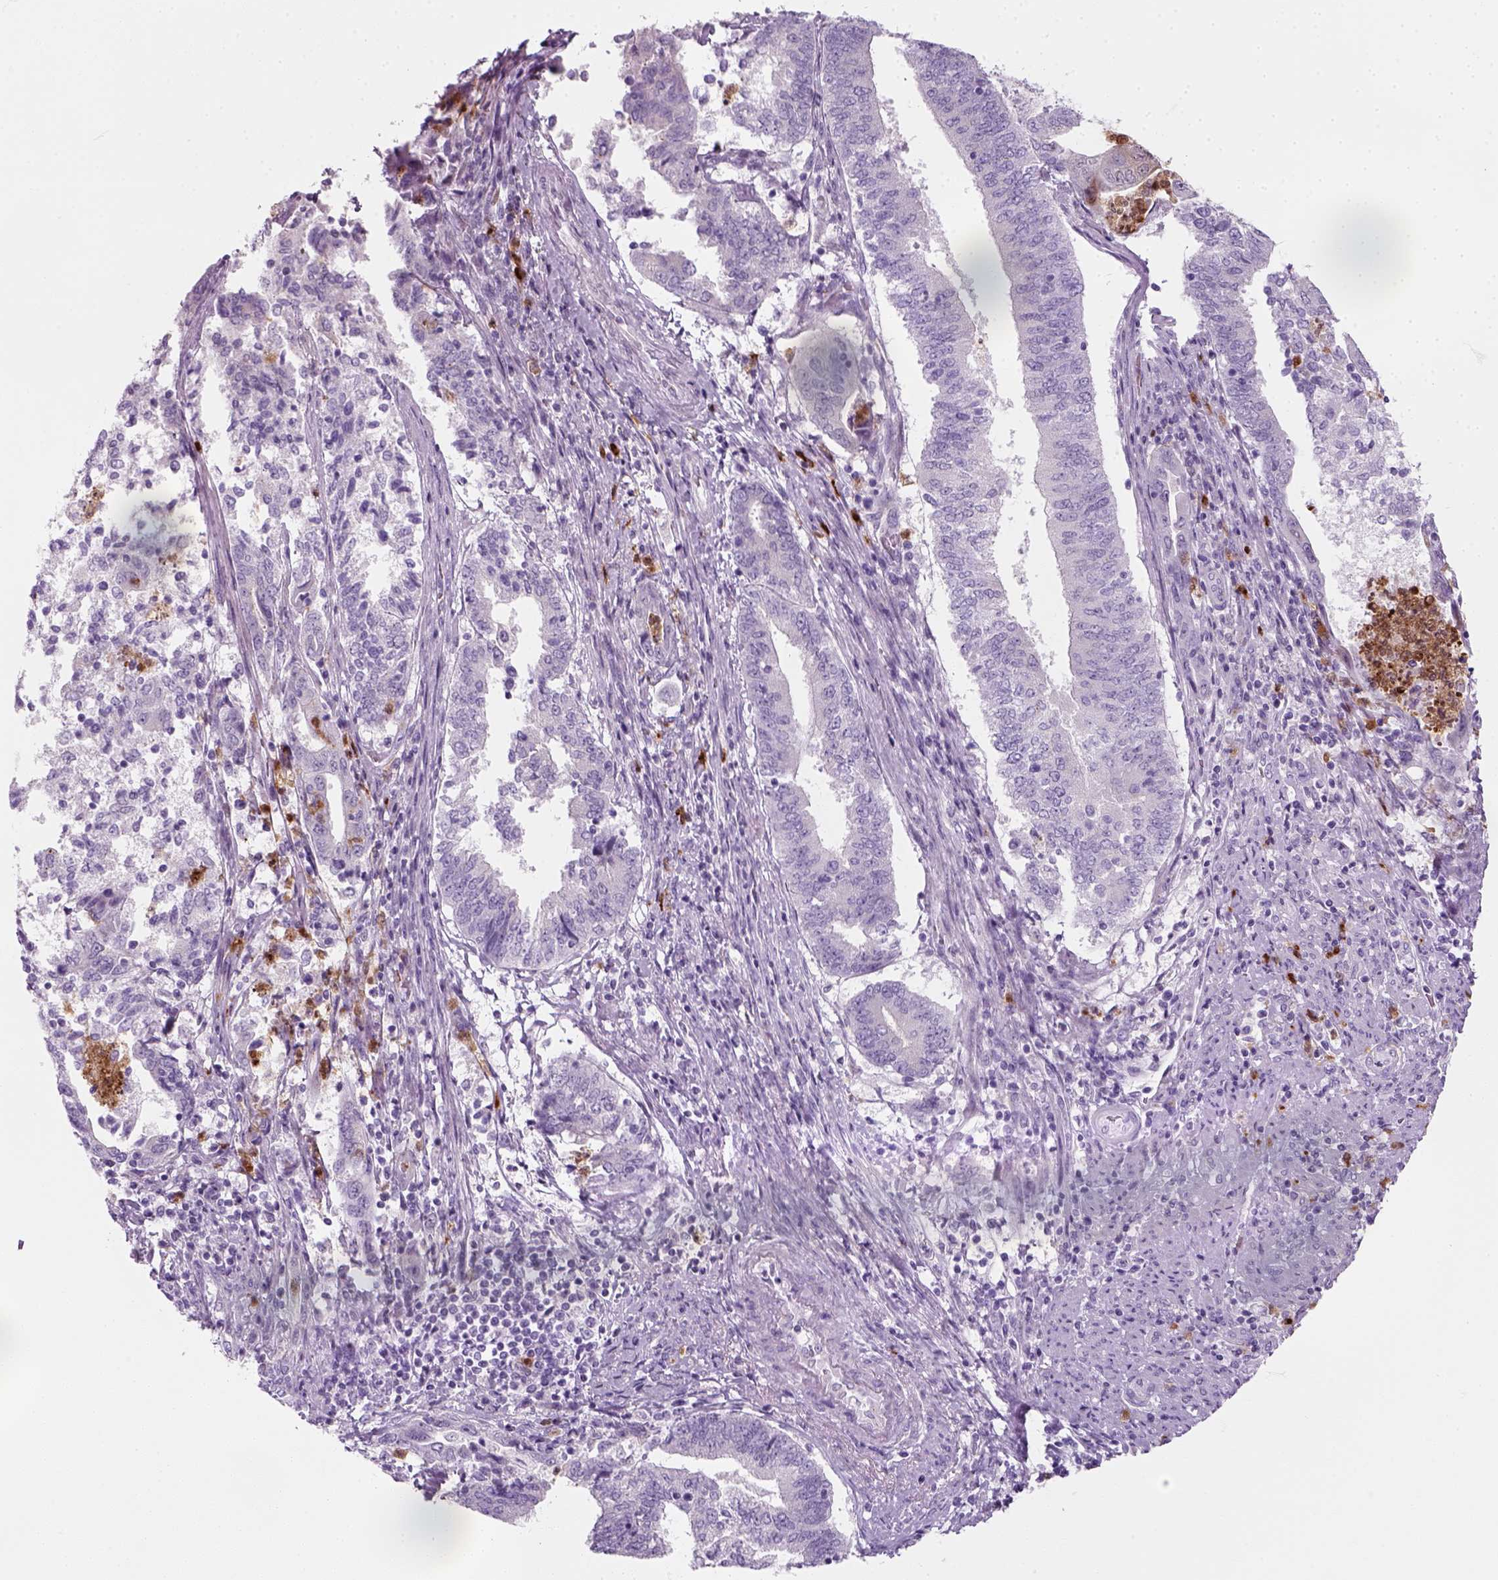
{"staining": {"intensity": "negative", "quantity": "none", "location": "none"}, "tissue": "endometrial cancer", "cell_type": "Tumor cells", "image_type": "cancer", "snomed": [{"axis": "morphology", "description": "Adenocarcinoma, NOS"}, {"axis": "topography", "description": "Endometrium"}], "caption": "This is an immunohistochemistry (IHC) image of human endometrial cancer (adenocarcinoma). There is no staining in tumor cells.", "gene": "IL4", "patient": {"sex": "female", "age": 65}}